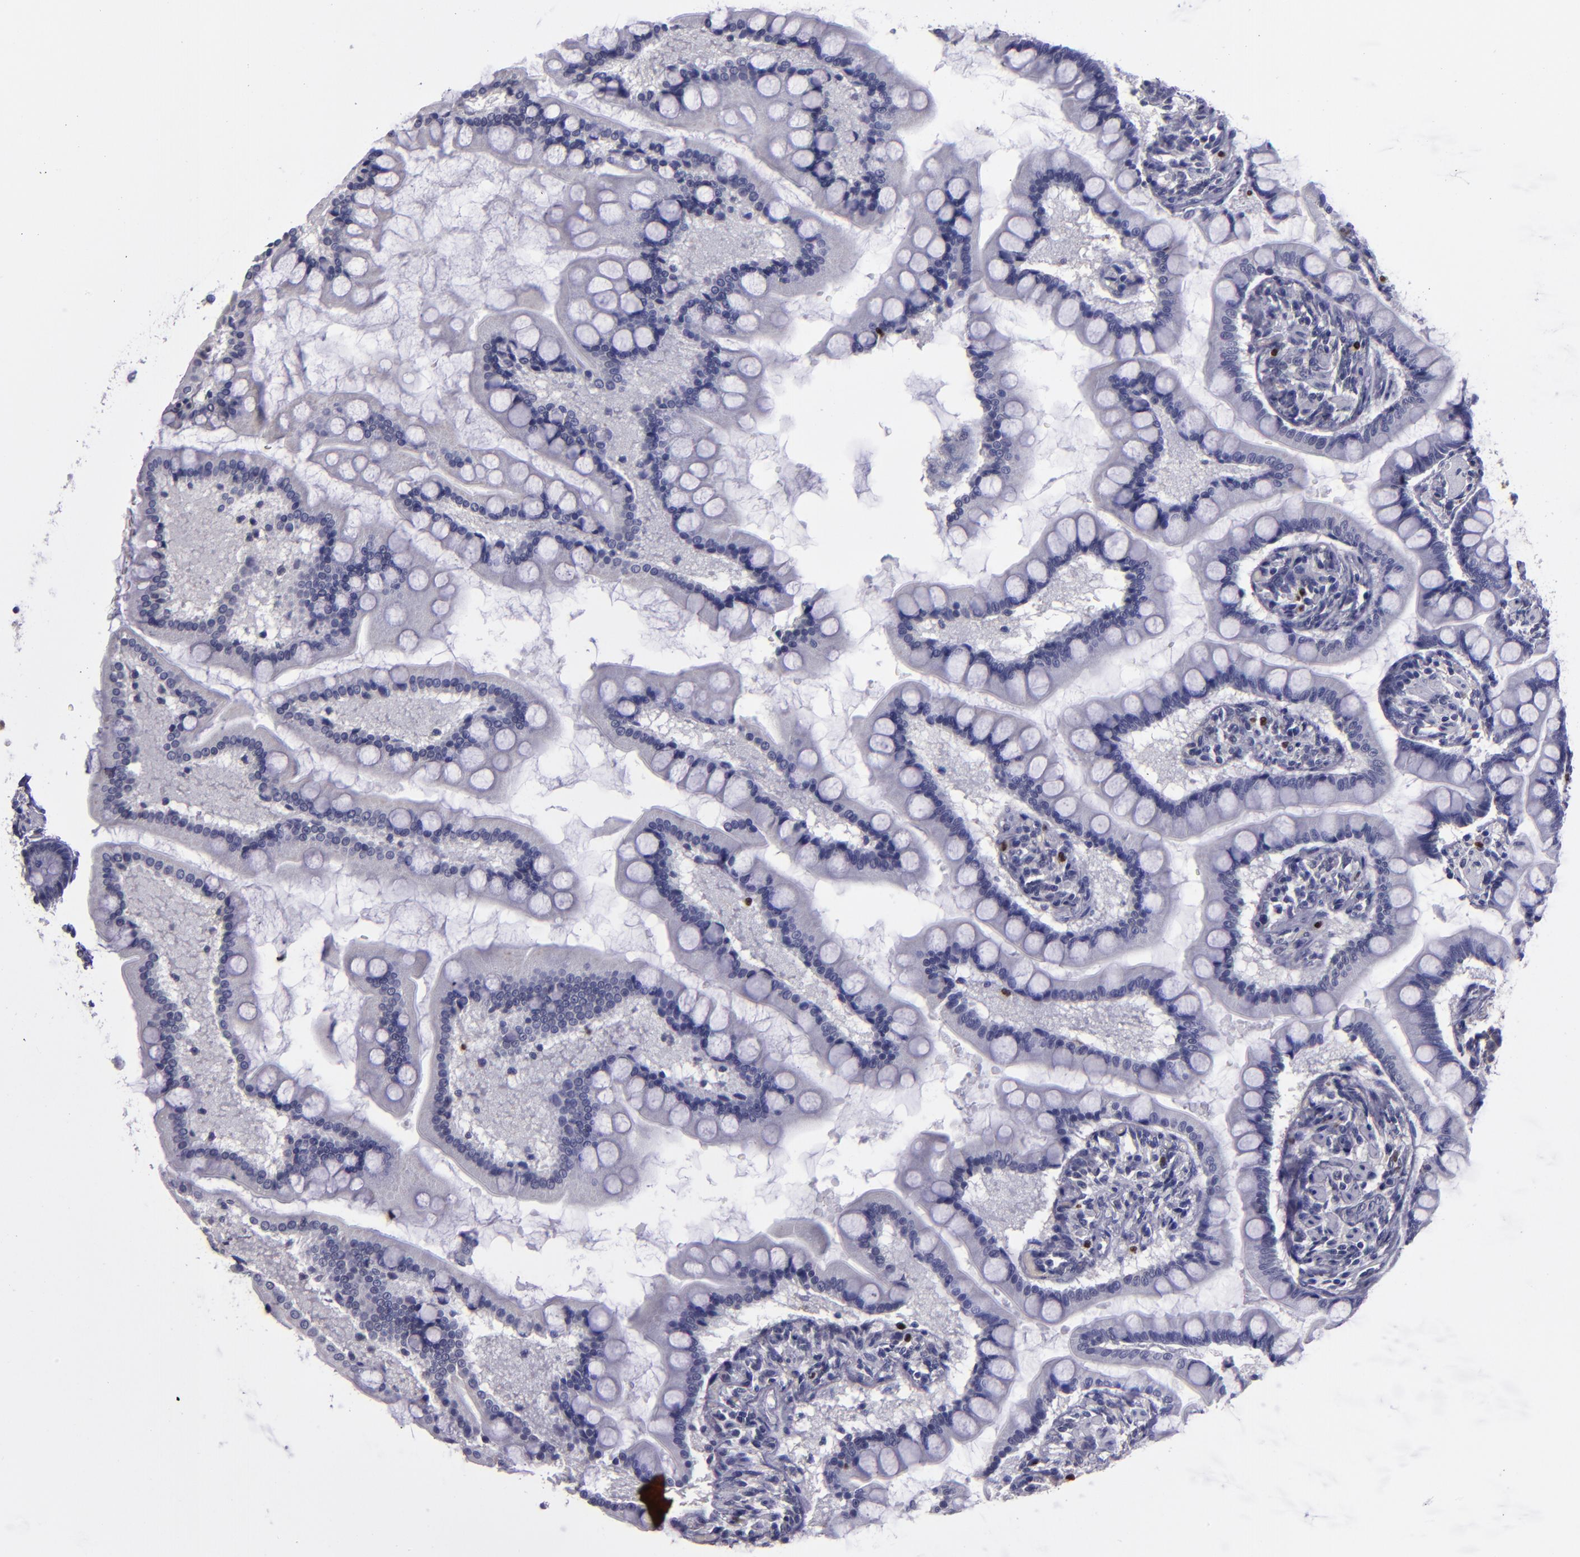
{"staining": {"intensity": "negative", "quantity": "none", "location": "none"}, "tissue": "small intestine", "cell_type": "Glandular cells", "image_type": "normal", "snomed": [{"axis": "morphology", "description": "Normal tissue, NOS"}, {"axis": "topography", "description": "Small intestine"}], "caption": "IHC of benign human small intestine demonstrates no staining in glandular cells.", "gene": "CEBPE", "patient": {"sex": "male", "age": 41}}